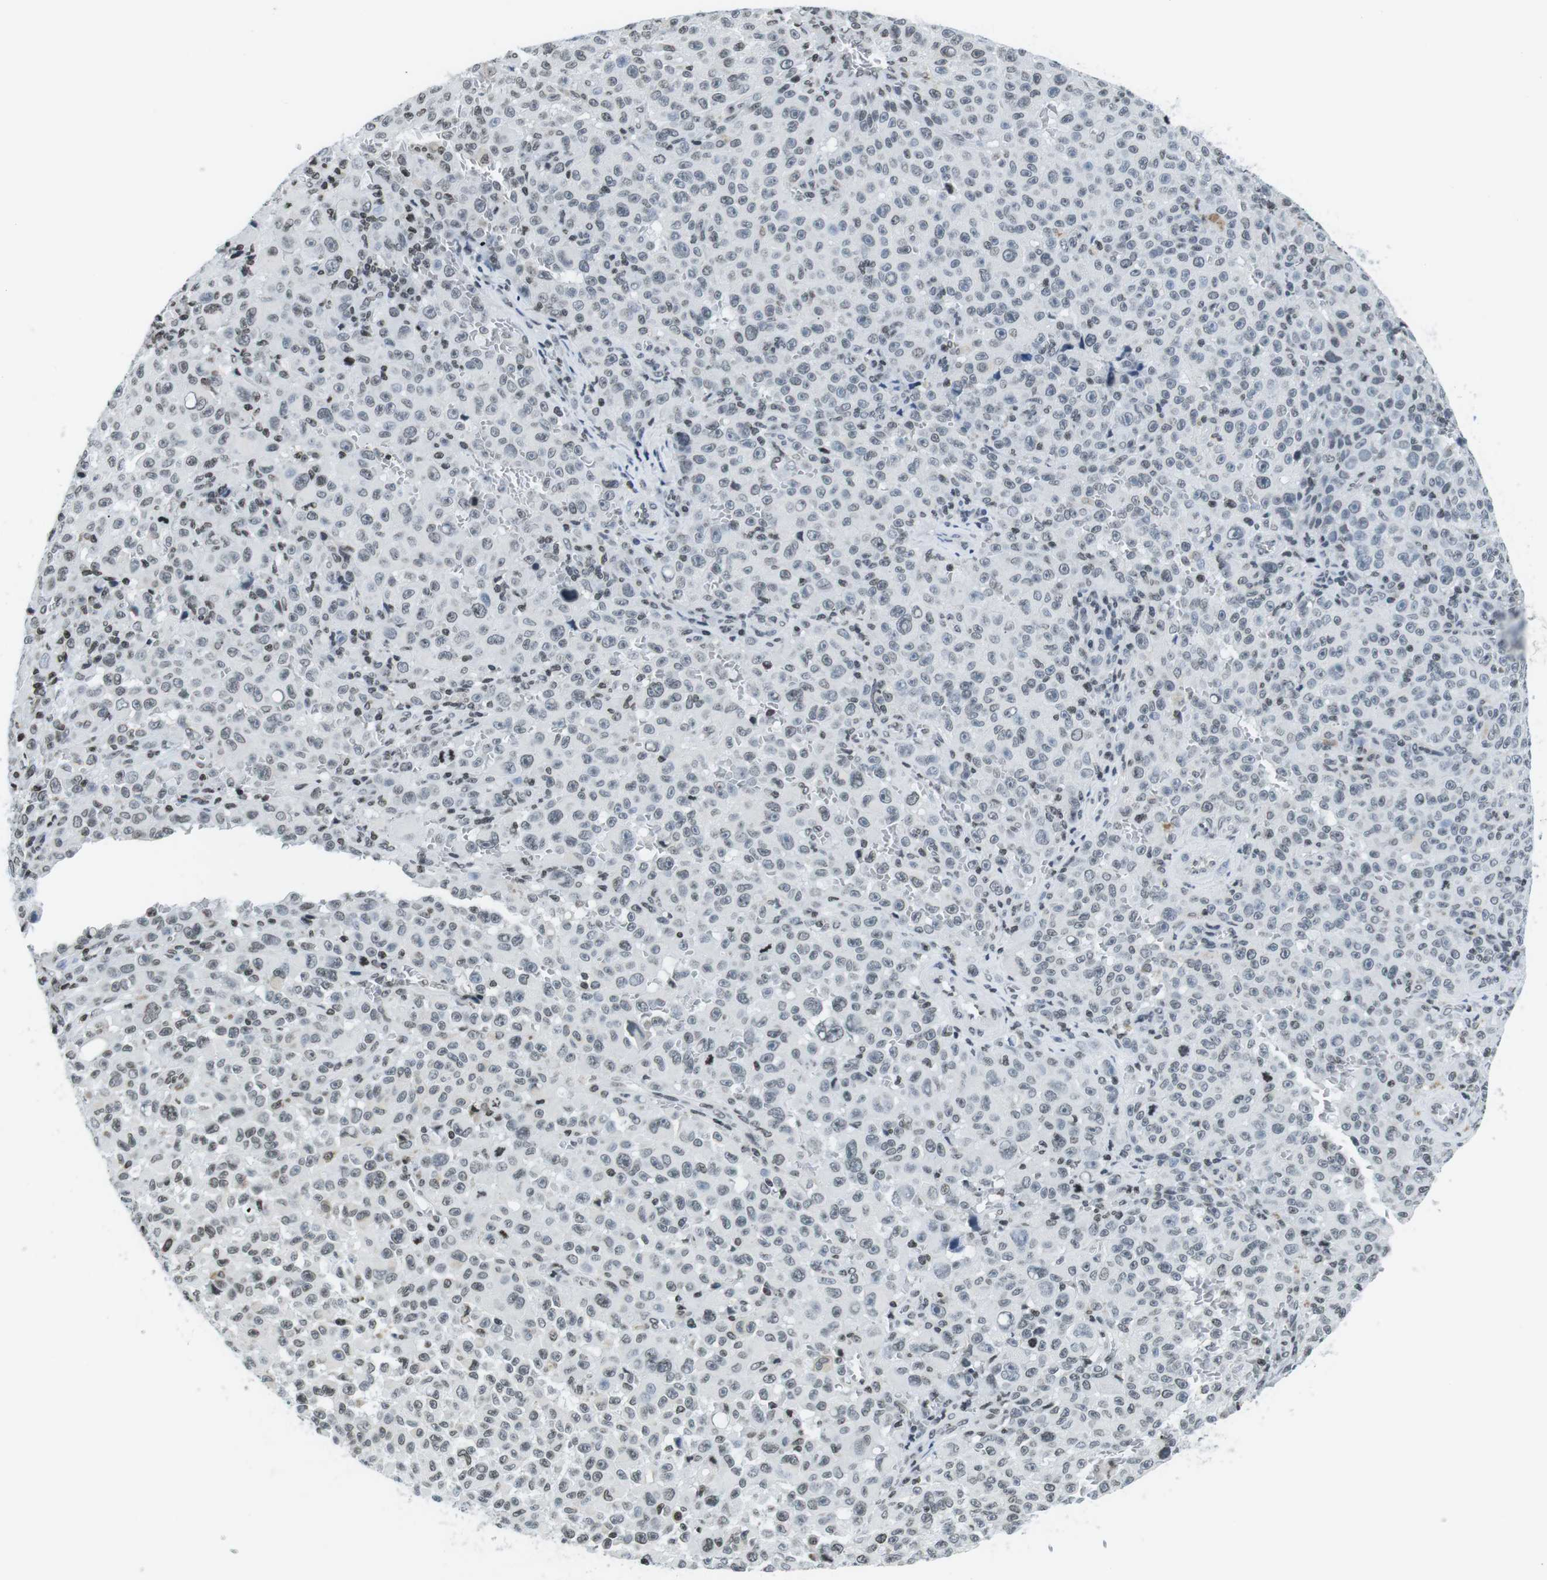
{"staining": {"intensity": "weak", "quantity": "<25%", "location": "nuclear"}, "tissue": "melanoma", "cell_type": "Tumor cells", "image_type": "cancer", "snomed": [{"axis": "morphology", "description": "Malignant melanoma, NOS"}, {"axis": "topography", "description": "Skin"}], "caption": "IHC of melanoma demonstrates no expression in tumor cells.", "gene": "E2F2", "patient": {"sex": "female", "age": 82}}